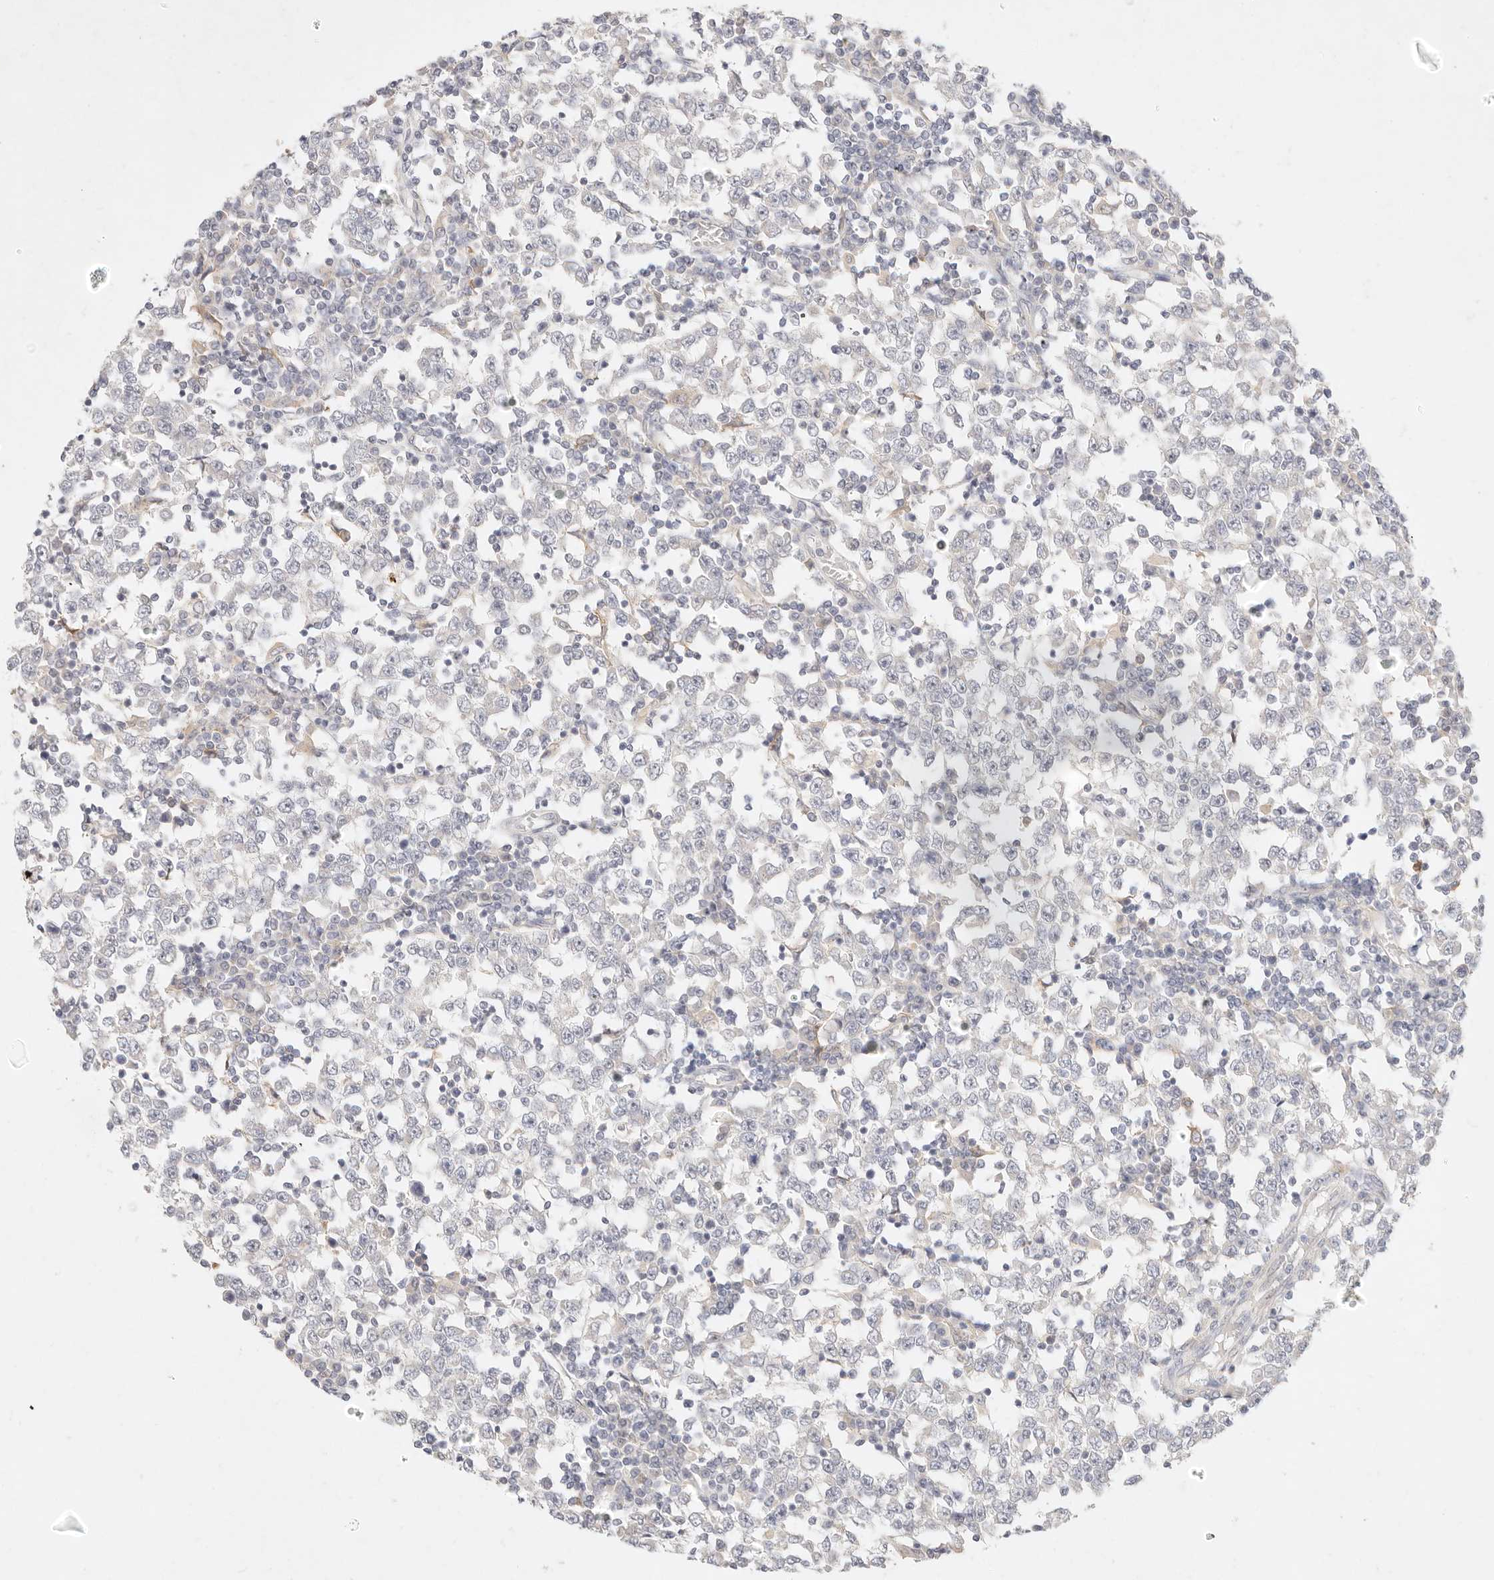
{"staining": {"intensity": "negative", "quantity": "none", "location": "none"}, "tissue": "testis cancer", "cell_type": "Tumor cells", "image_type": "cancer", "snomed": [{"axis": "morphology", "description": "Seminoma, NOS"}, {"axis": "topography", "description": "Testis"}], "caption": "Tumor cells show no significant protein positivity in testis cancer (seminoma).", "gene": "GPR84", "patient": {"sex": "male", "age": 65}}